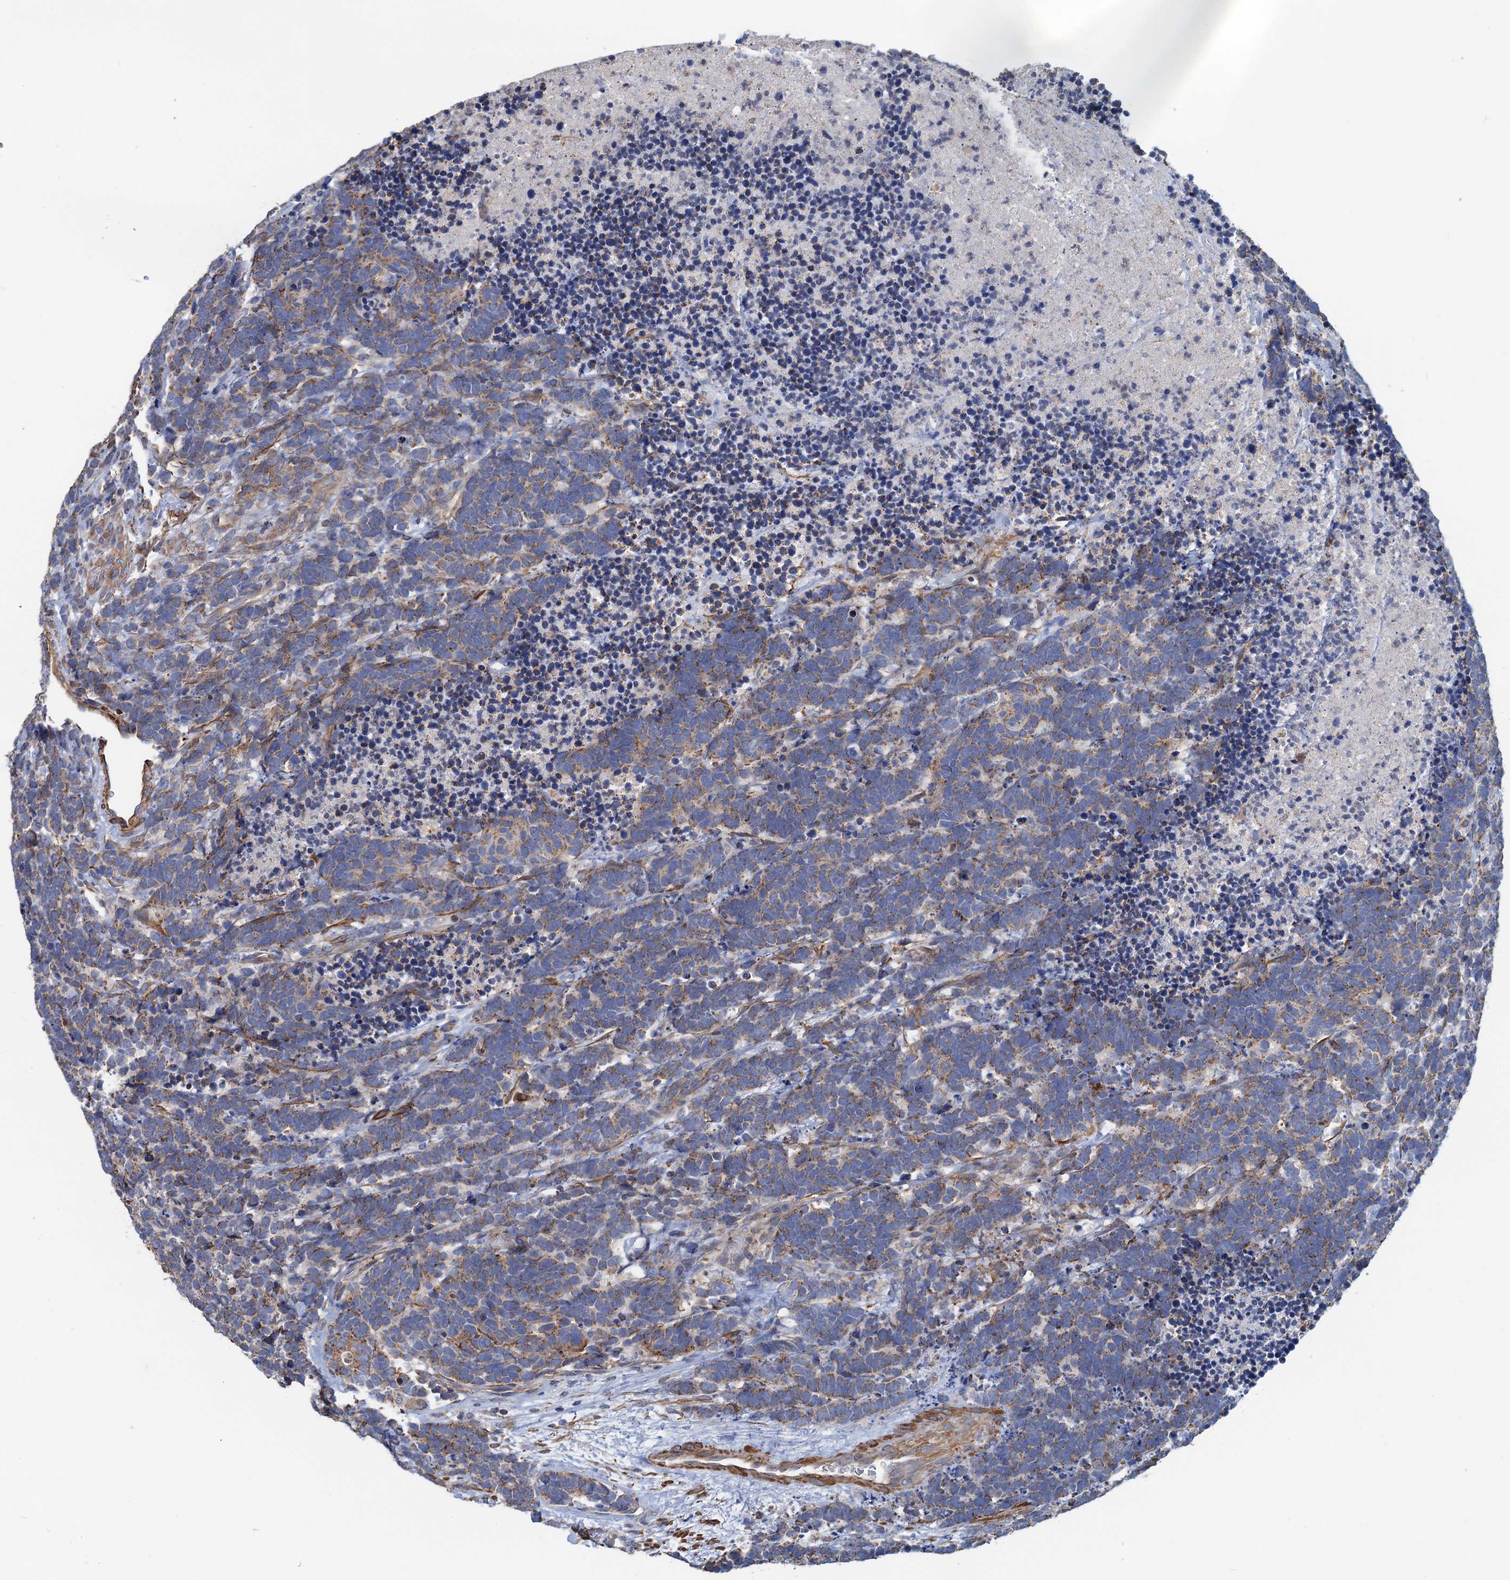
{"staining": {"intensity": "moderate", "quantity": "<25%", "location": "cytoplasmic/membranous"}, "tissue": "carcinoid", "cell_type": "Tumor cells", "image_type": "cancer", "snomed": [{"axis": "morphology", "description": "Carcinoma, NOS"}, {"axis": "morphology", "description": "Carcinoid, malignant, NOS"}, {"axis": "topography", "description": "Urinary bladder"}], "caption": "Immunohistochemistry micrograph of human carcinoid stained for a protein (brown), which exhibits low levels of moderate cytoplasmic/membranous staining in about <25% of tumor cells.", "gene": "GCSH", "patient": {"sex": "male", "age": 57}}